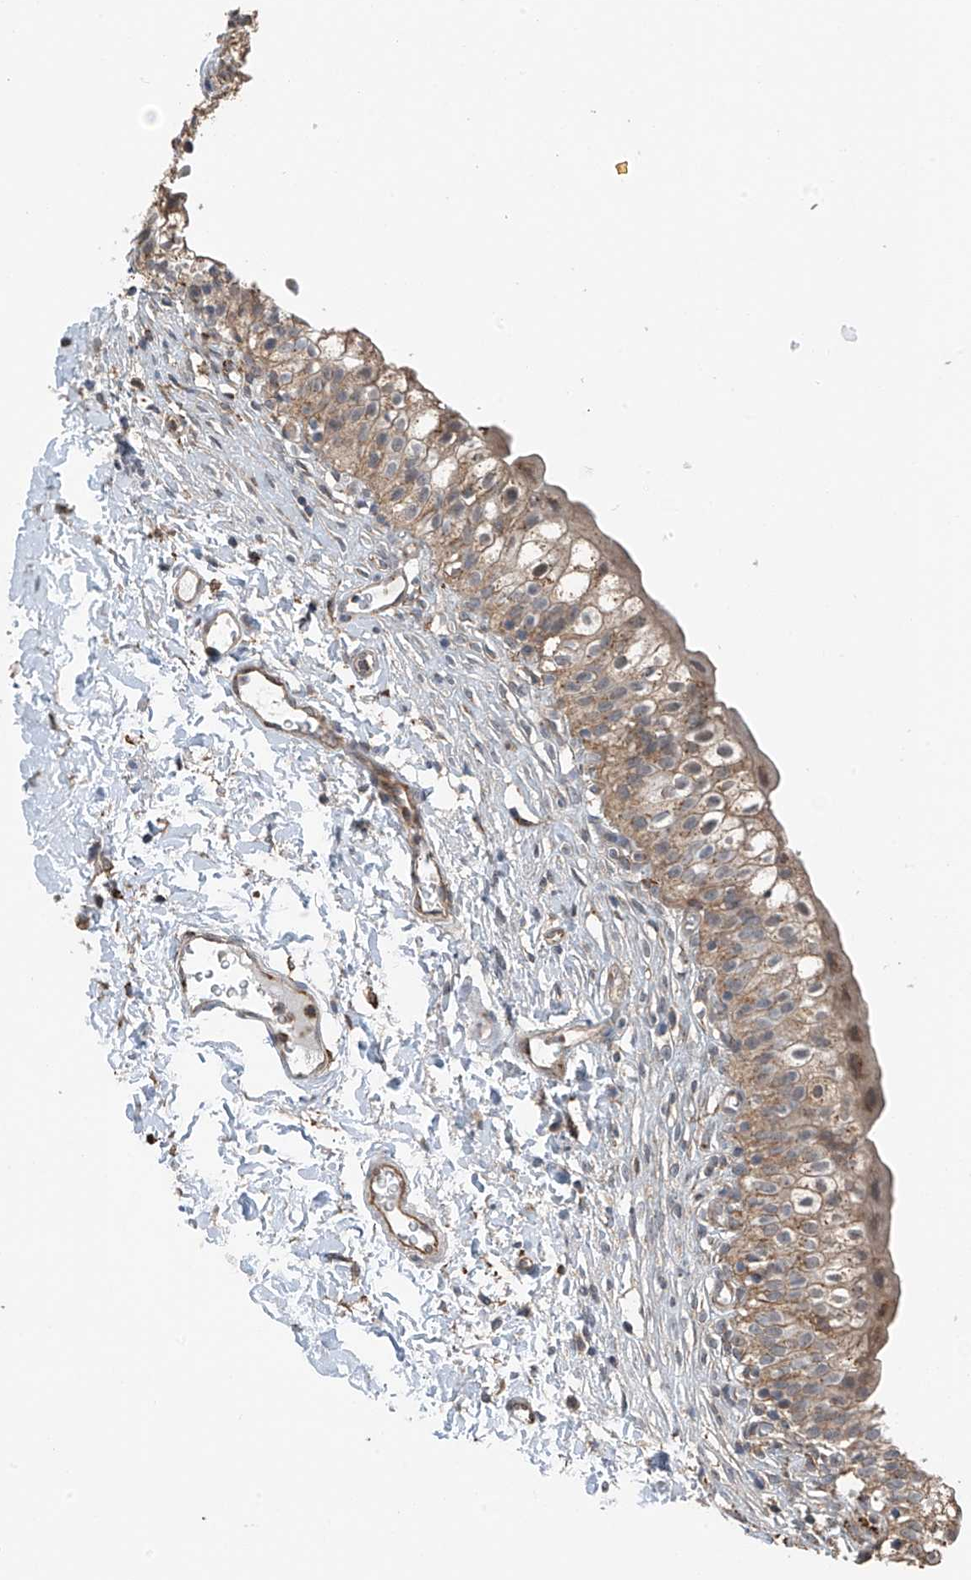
{"staining": {"intensity": "moderate", "quantity": ">75%", "location": "cytoplasmic/membranous"}, "tissue": "urinary bladder", "cell_type": "Urothelial cells", "image_type": "normal", "snomed": [{"axis": "morphology", "description": "Normal tissue, NOS"}, {"axis": "topography", "description": "Urinary bladder"}], "caption": "Urothelial cells demonstrate medium levels of moderate cytoplasmic/membranous positivity in about >75% of cells in benign urinary bladder. (IHC, brightfield microscopy, high magnification).", "gene": "ZNF189", "patient": {"sex": "male", "age": 55}}